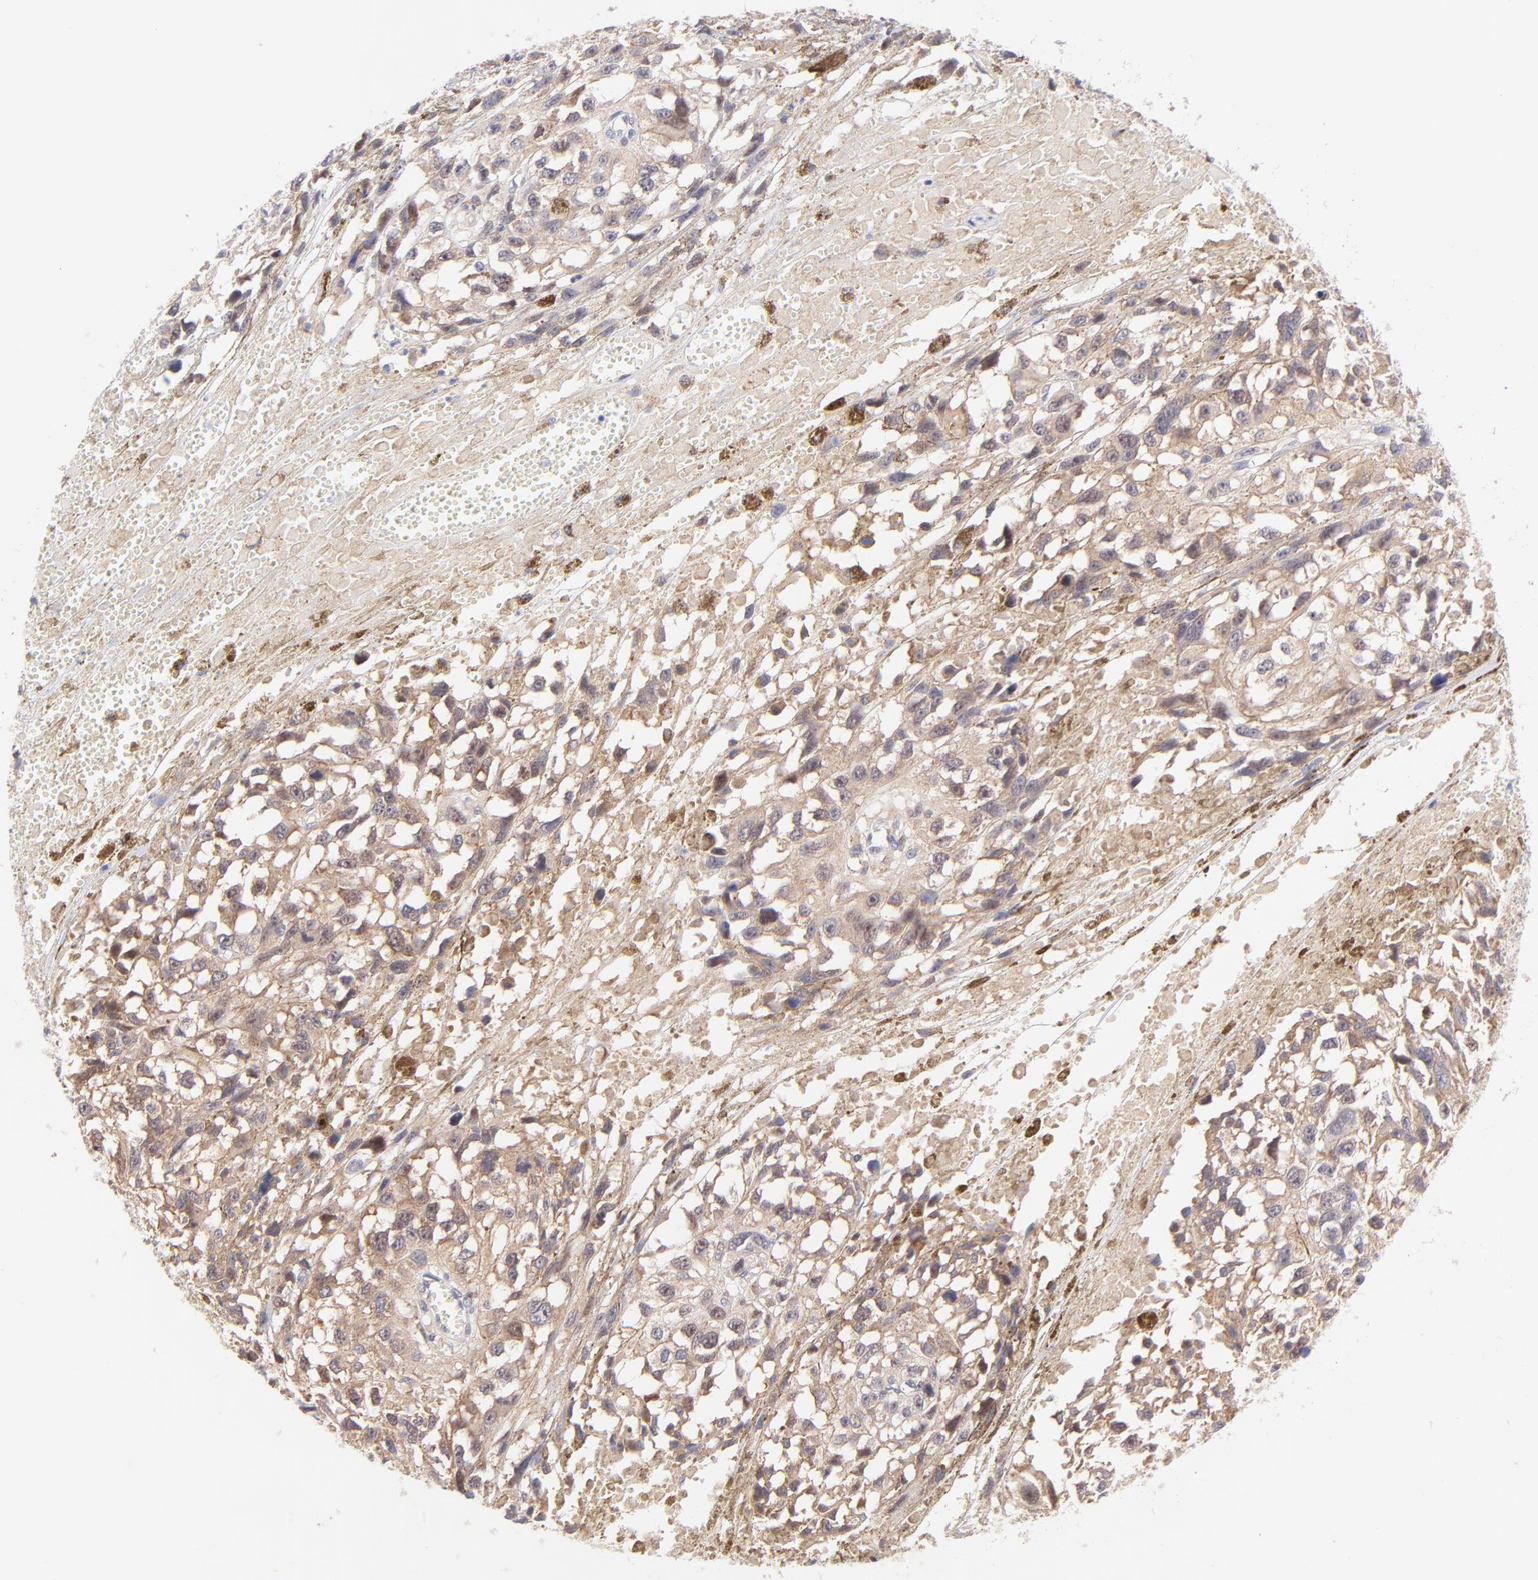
{"staining": {"intensity": "weak", "quantity": ">75%", "location": "cytoplasmic/membranous"}, "tissue": "melanoma", "cell_type": "Tumor cells", "image_type": "cancer", "snomed": [{"axis": "morphology", "description": "Malignant melanoma, Metastatic site"}, {"axis": "topography", "description": "Lymph node"}], "caption": "A photomicrograph of malignant melanoma (metastatic site) stained for a protein shows weak cytoplasmic/membranous brown staining in tumor cells.", "gene": "PBDC1", "patient": {"sex": "male", "age": 59}}